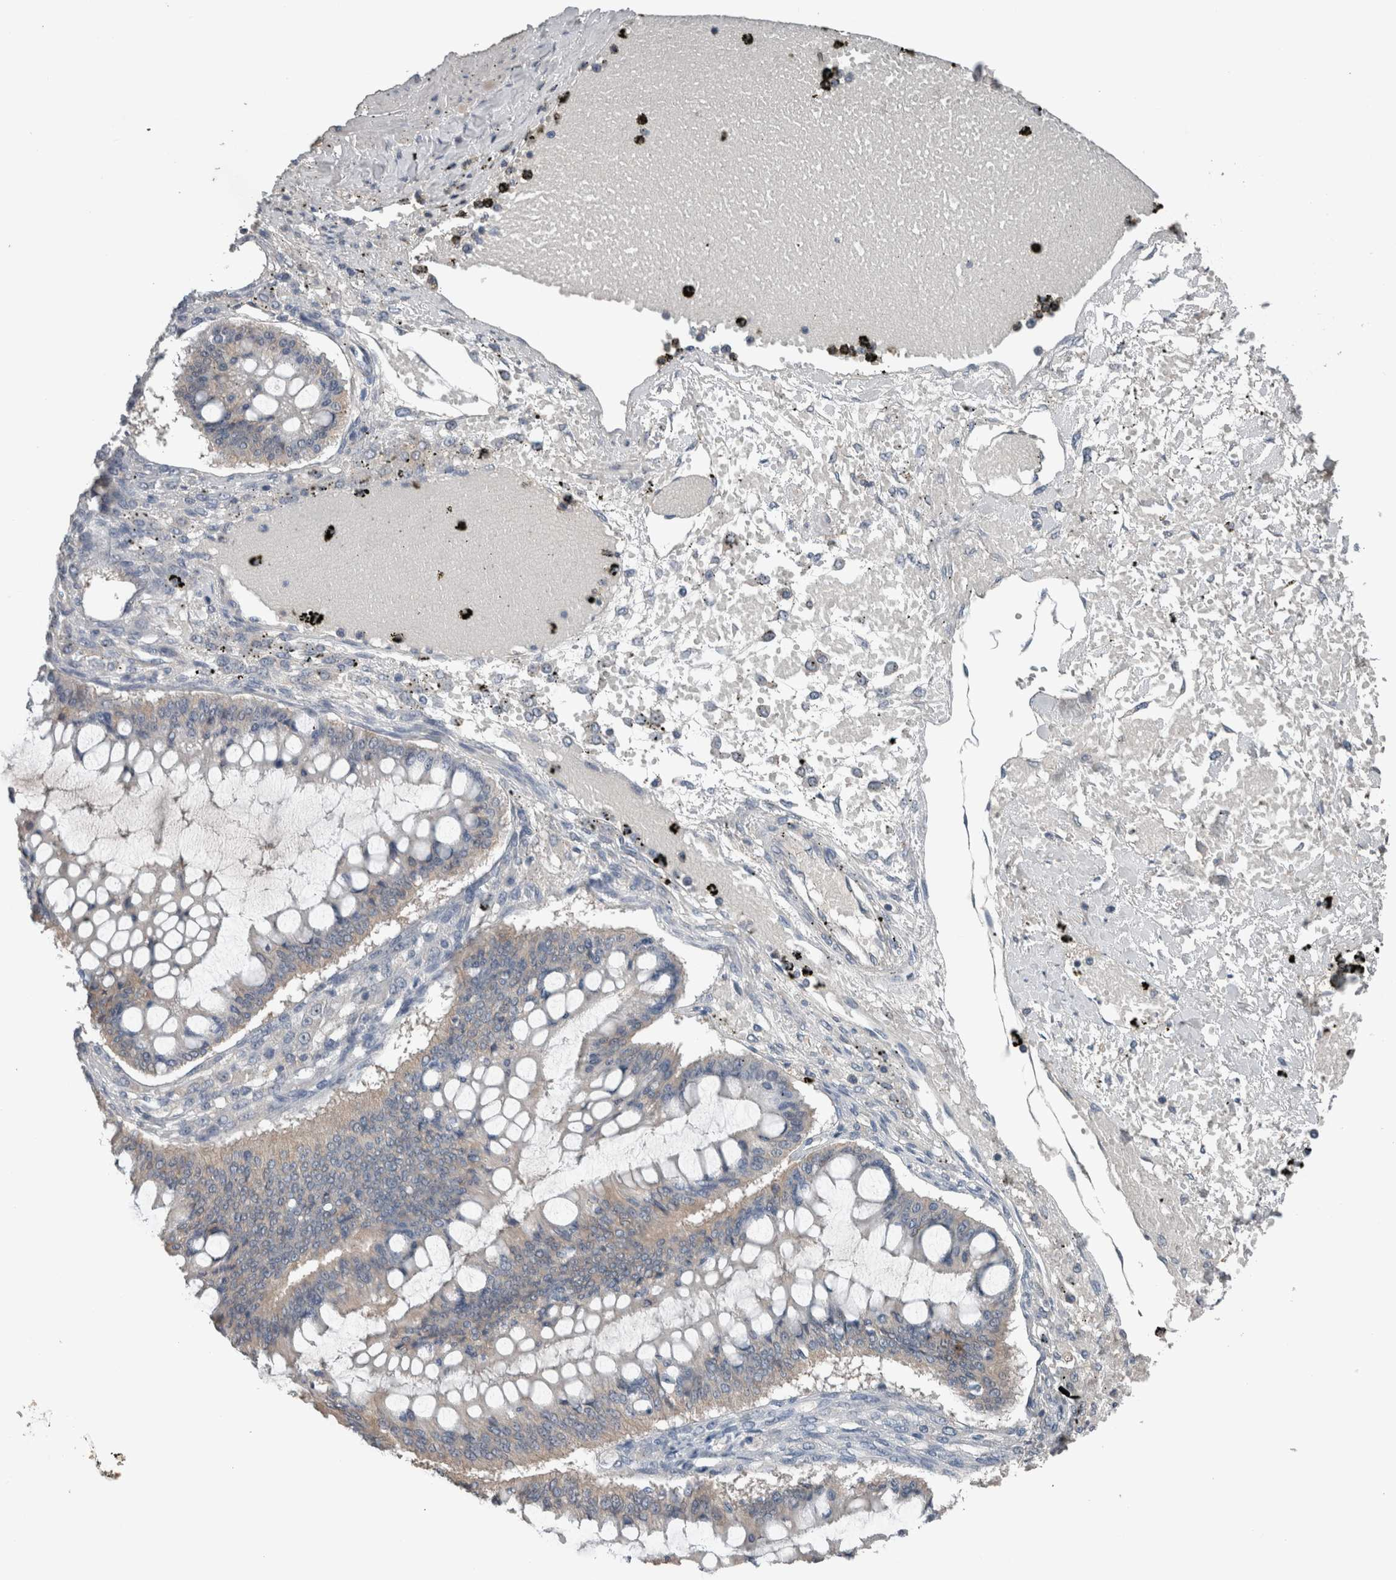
{"staining": {"intensity": "negative", "quantity": "none", "location": "none"}, "tissue": "ovarian cancer", "cell_type": "Tumor cells", "image_type": "cancer", "snomed": [{"axis": "morphology", "description": "Cystadenocarcinoma, mucinous, NOS"}, {"axis": "topography", "description": "Ovary"}], "caption": "A photomicrograph of human mucinous cystadenocarcinoma (ovarian) is negative for staining in tumor cells.", "gene": "CRNN", "patient": {"sex": "female", "age": 73}}